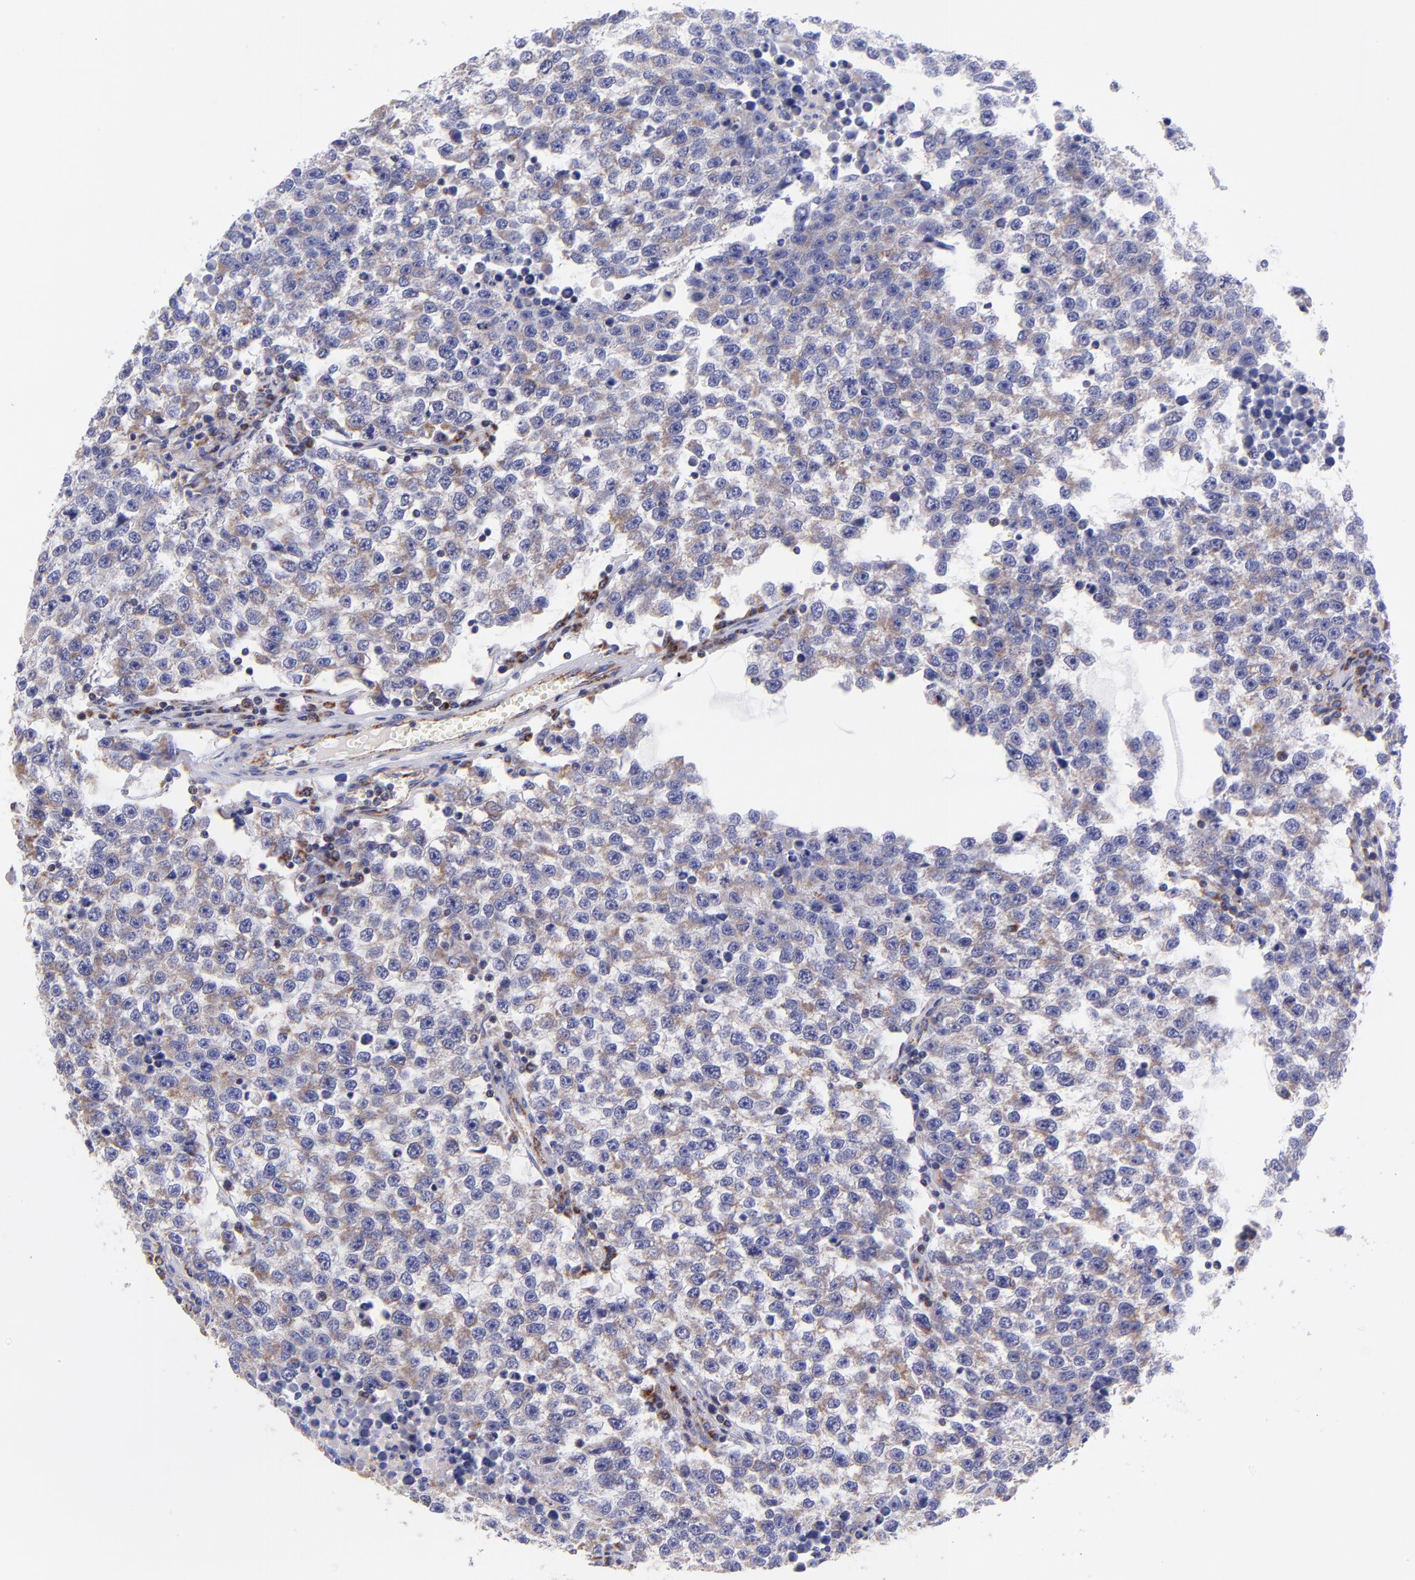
{"staining": {"intensity": "moderate", "quantity": "25%-75%", "location": "cytoplasmic/membranous"}, "tissue": "testis cancer", "cell_type": "Tumor cells", "image_type": "cancer", "snomed": [{"axis": "morphology", "description": "Seminoma, NOS"}, {"axis": "topography", "description": "Testis"}], "caption": "This photomicrograph exhibits IHC staining of testis seminoma, with medium moderate cytoplasmic/membranous positivity in about 25%-75% of tumor cells.", "gene": "NDUFB7", "patient": {"sex": "male", "age": 36}}